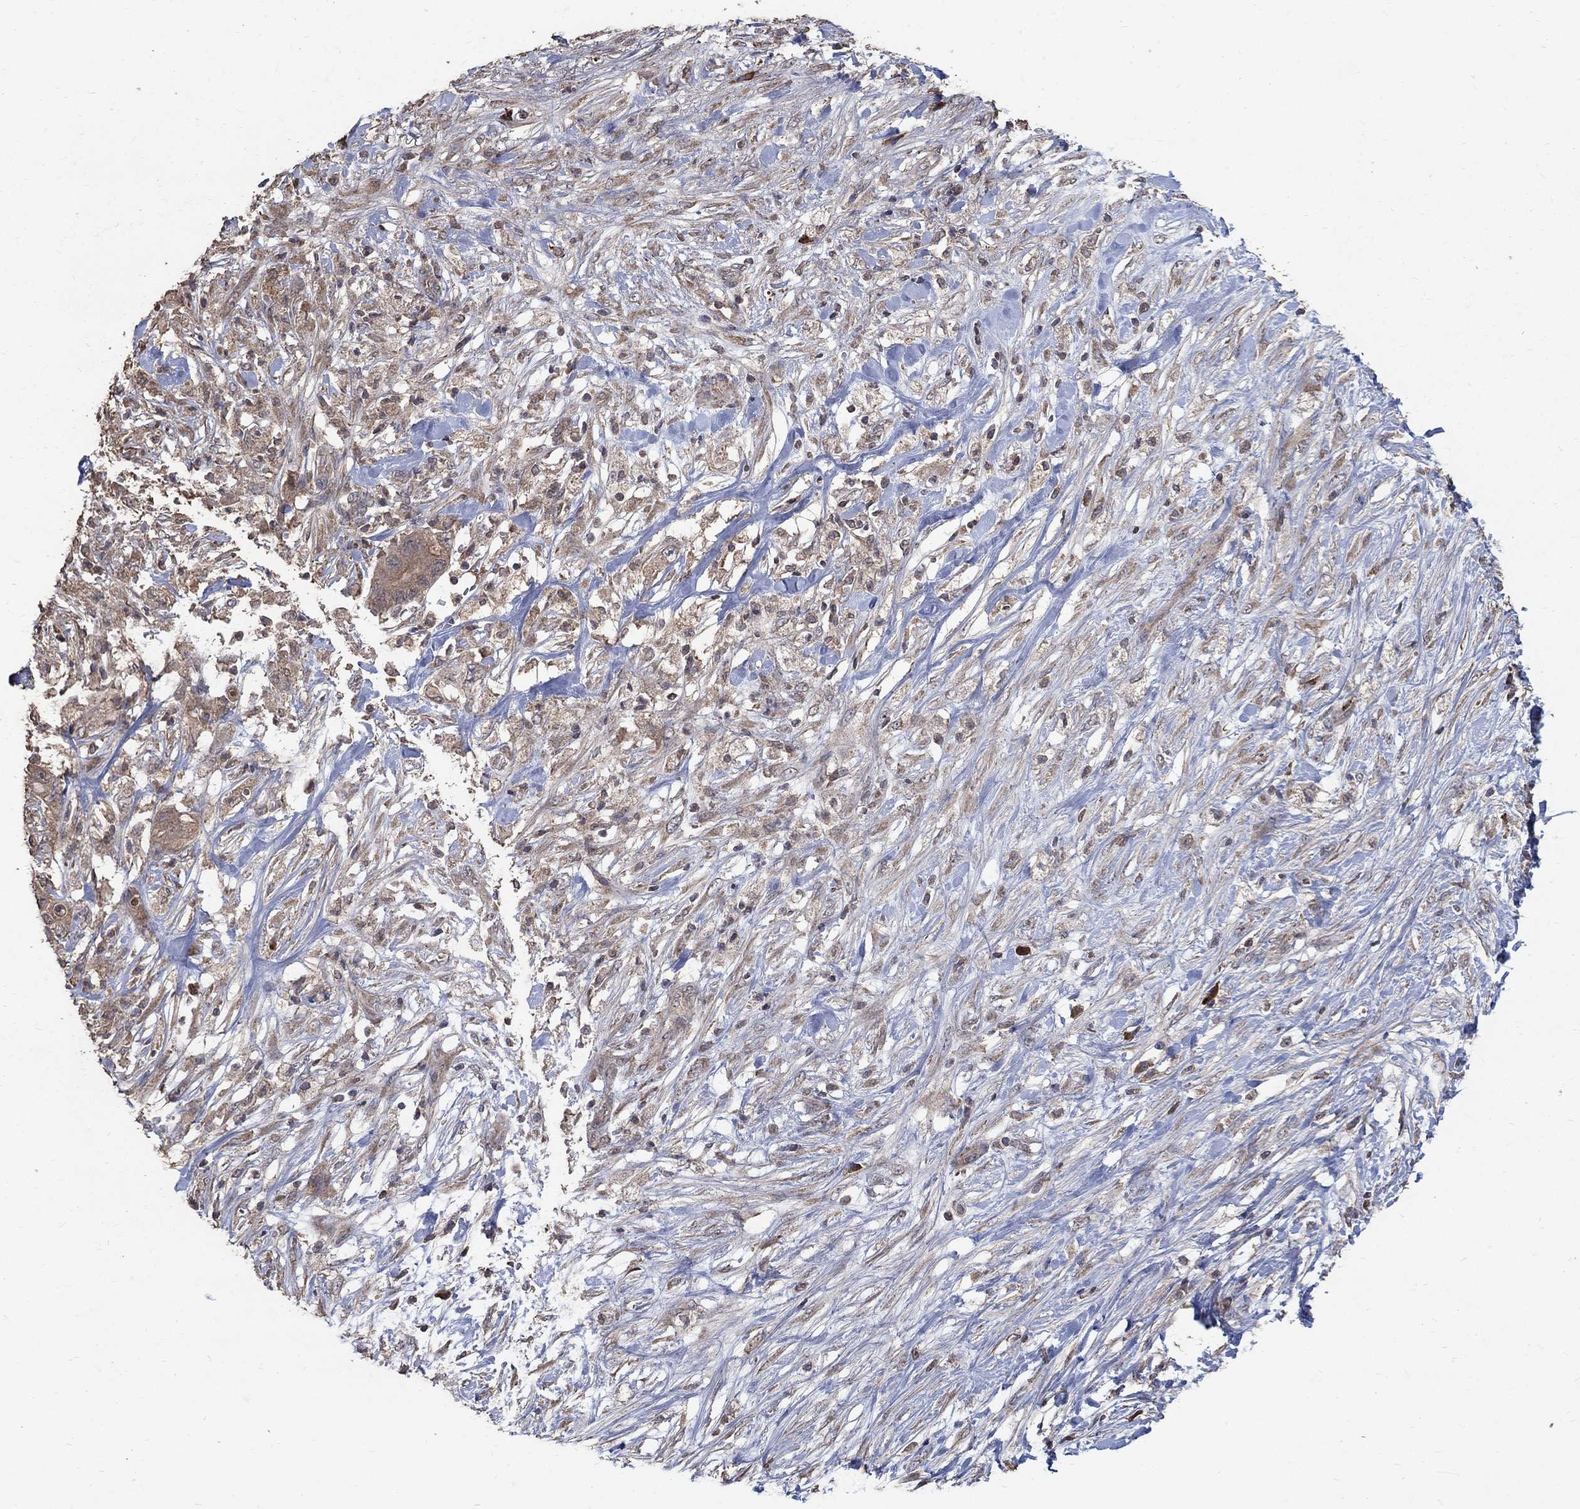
{"staining": {"intensity": "weak", "quantity": ">75%", "location": "cytoplasmic/membranous"}, "tissue": "pancreatic cancer", "cell_type": "Tumor cells", "image_type": "cancer", "snomed": [{"axis": "morphology", "description": "Adenocarcinoma, NOS"}, {"axis": "topography", "description": "Pancreas"}], "caption": "Pancreatic adenocarcinoma tissue exhibits weak cytoplasmic/membranous staining in about >75% of tumor cells", "gene": "C17orf75", "patient": {"sex": "female", "age": 72}}